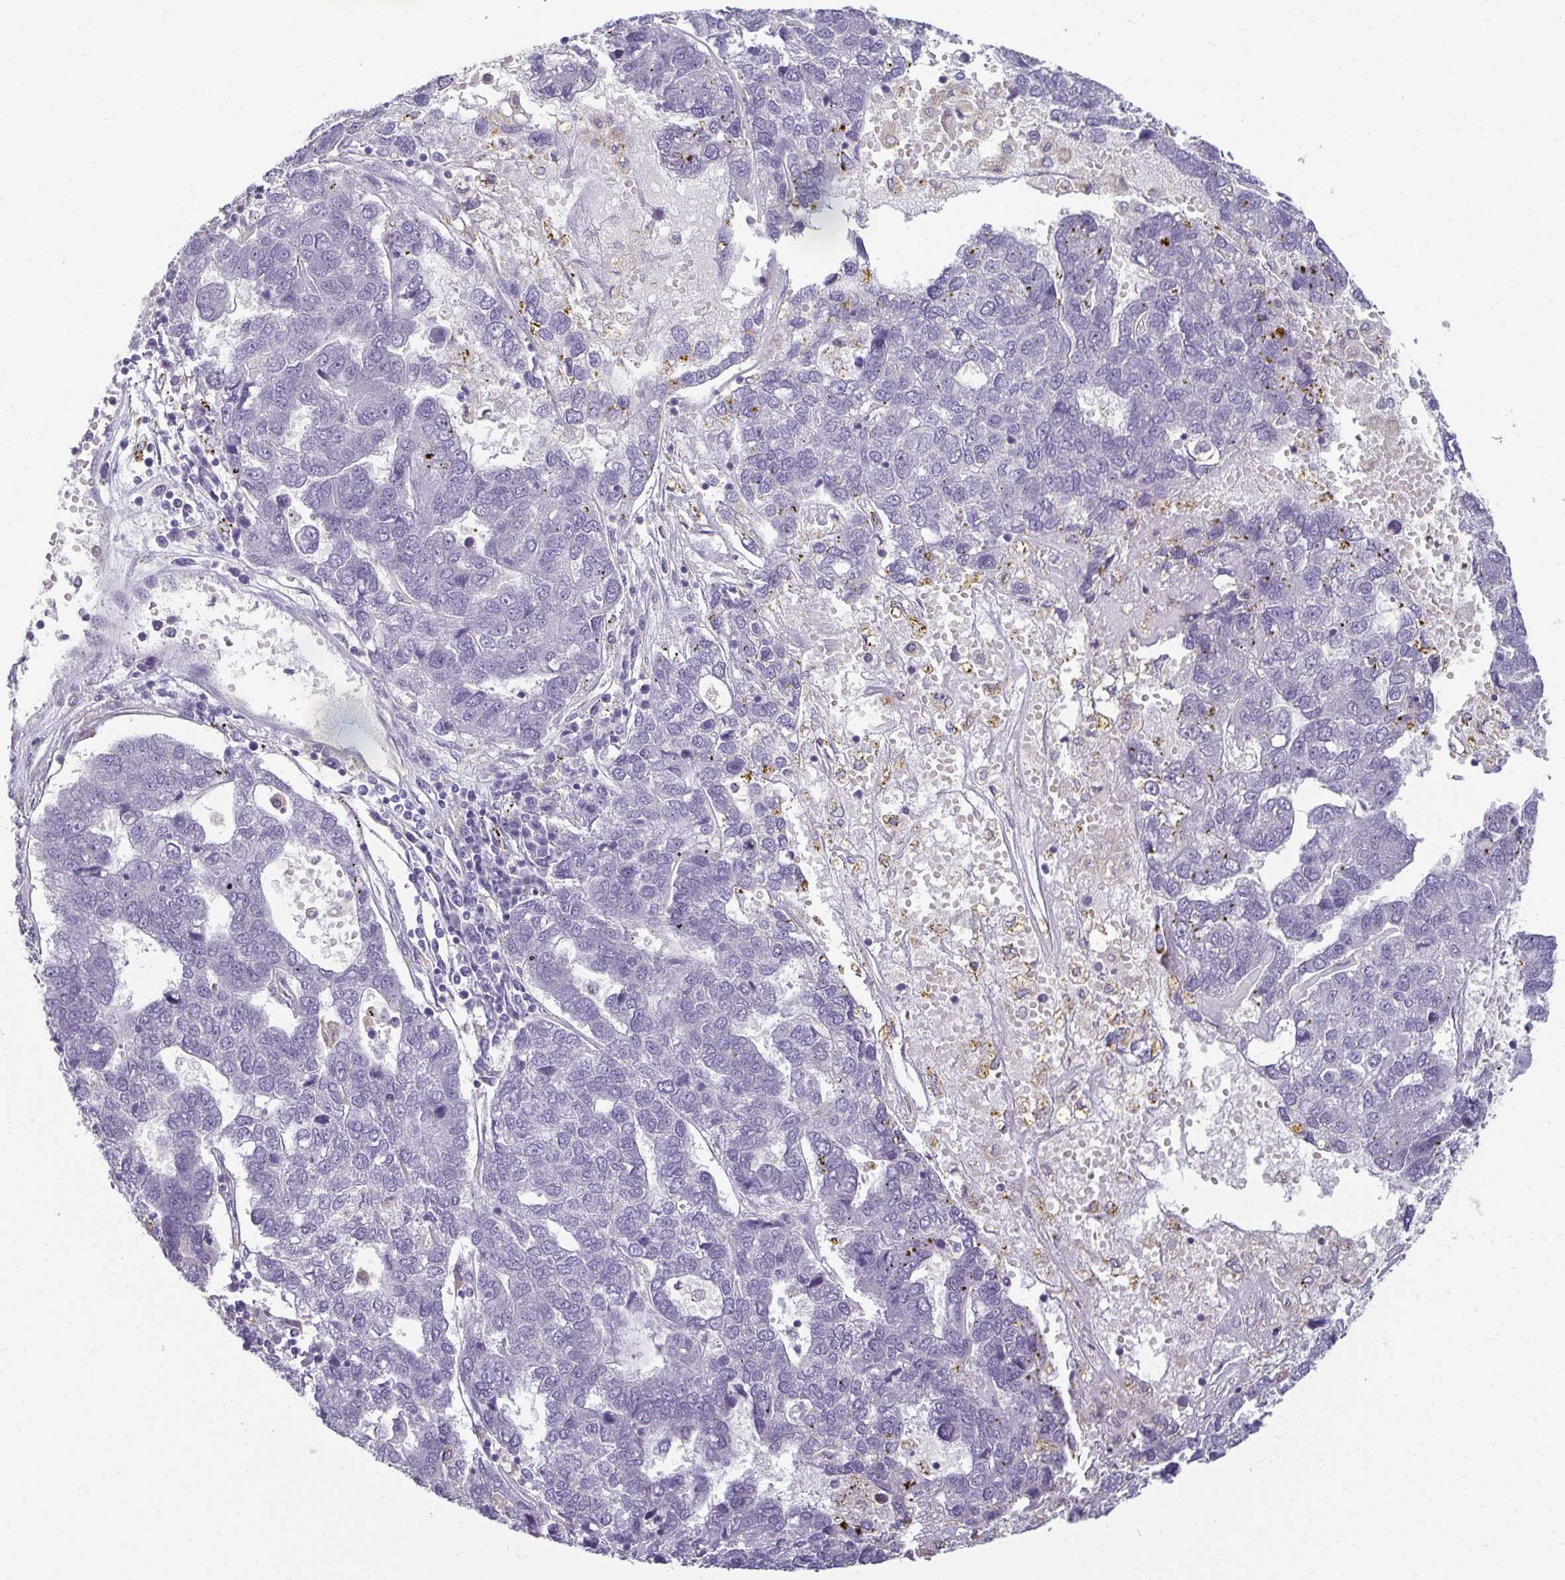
{"staining": {"intensity": "negative", "quantity": "none", "location": "none"}, "tissue": "pancreatic cancer", "cell_type": "Tumor cells", "image_type": "cancer", "snomed": [{"axis": "morphology", "description": "Adenocarcinoma, NOS"}, {"axis": "topography", "description": "Pancreas"}], "caption": "Photomicrograph shows no protein expression in tumor cells of pancreatic adenocarcinoma tissue.", "gene": "PDE2A", "patient": {"sex": "female", "age": 61}}